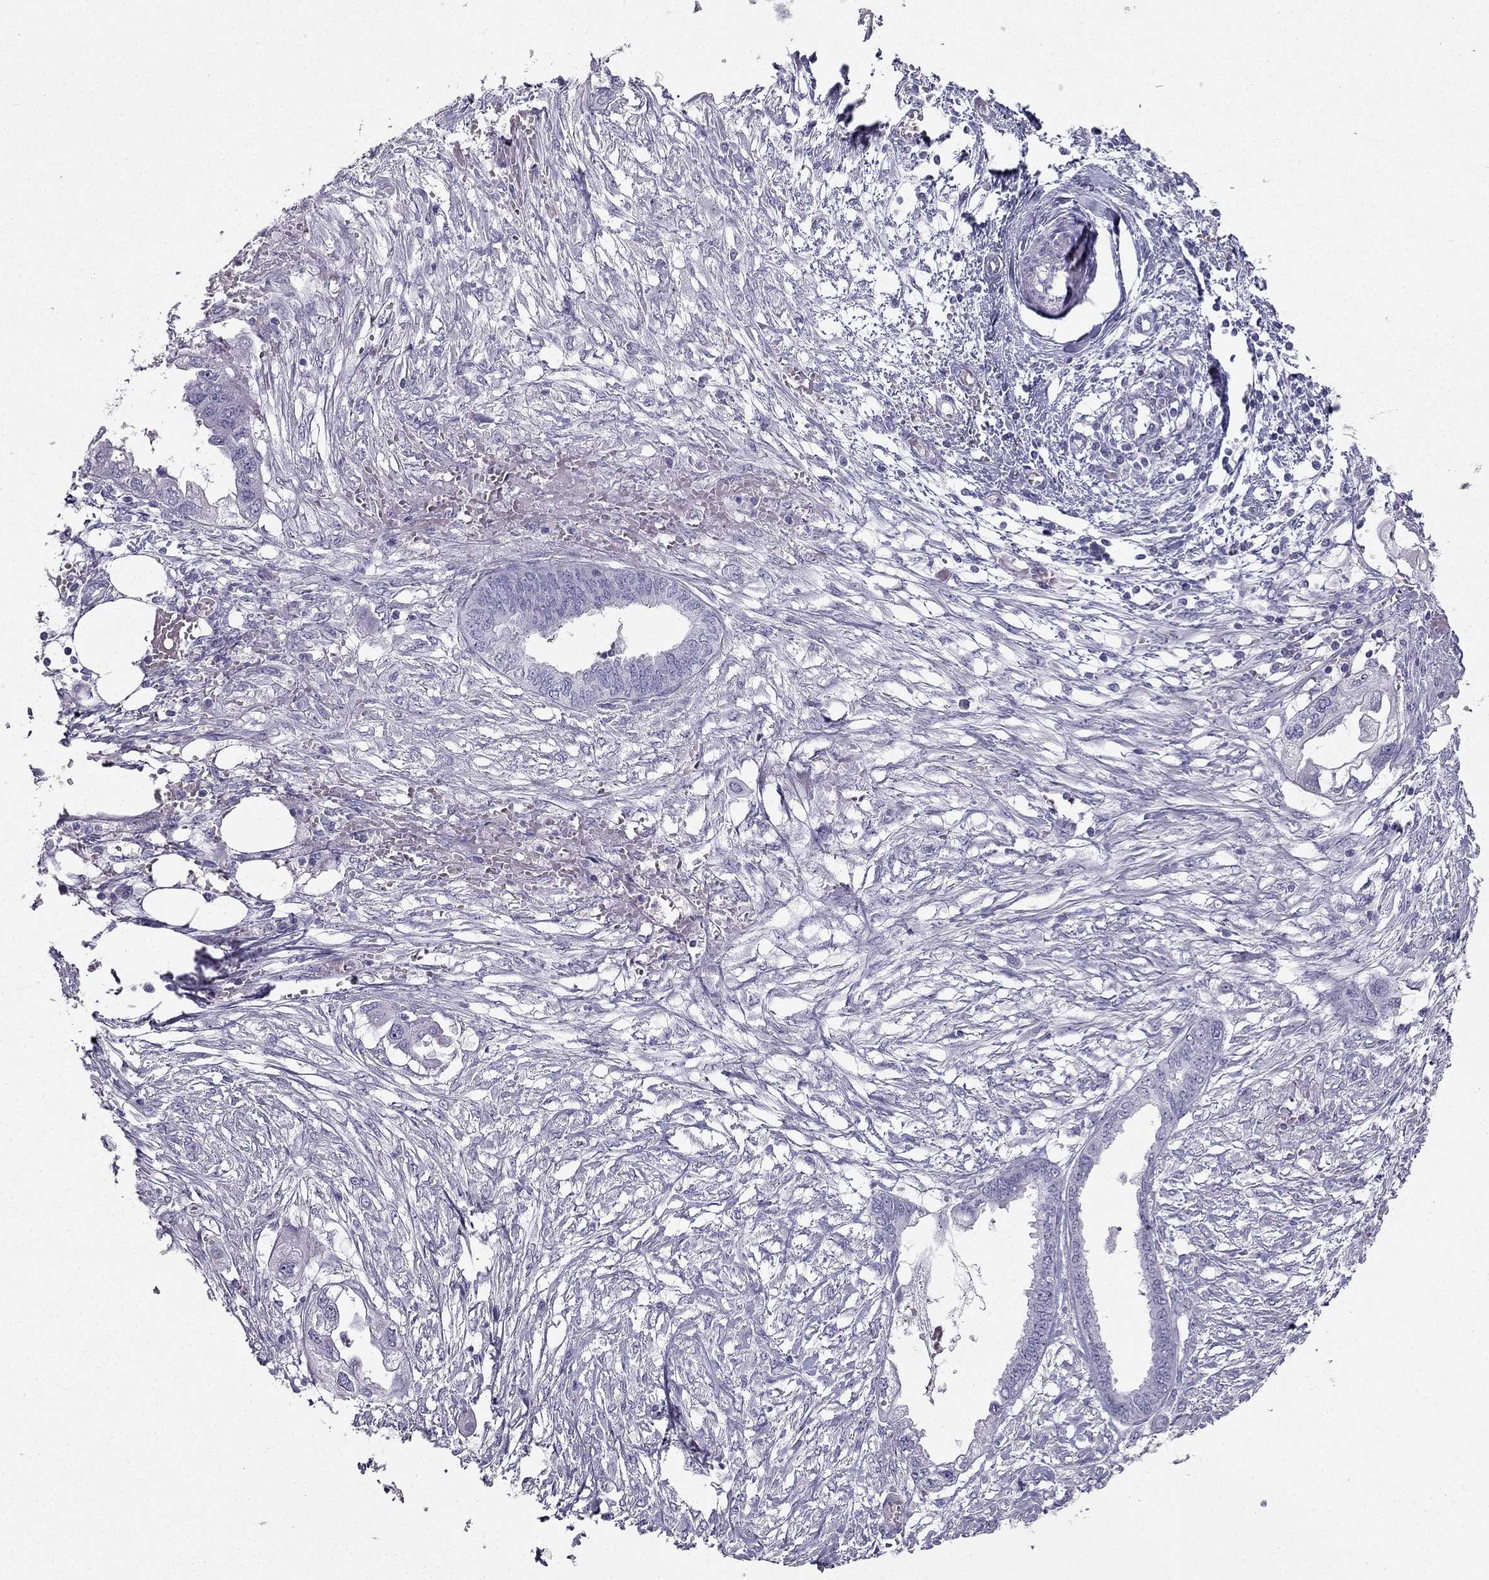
{"staining": {"intensity": "negative", "quantity": "none", "location": "none"}, "tissue": "endometrial cancer", "cell_type": "Tumor cells", "image_type": "cancer", "snomed": [{"axis": "morphology", "description": "Adenocarcinoma, NOS"}, {"axis": "morphology", "description": "Adenocarcinoma, metastatic, NOS"}, {"axis": "topography", "description": "Adipose tissue"}, {"axis": "topography", "description": "Endometrium"}], "caption": "Immunohistochemical staining of endometrial metastatic adenocarcinoma demonstrates no significant staining in tumor cells.", "gene": "TFF3", "patient": {"sex": "female", "age": 67}}